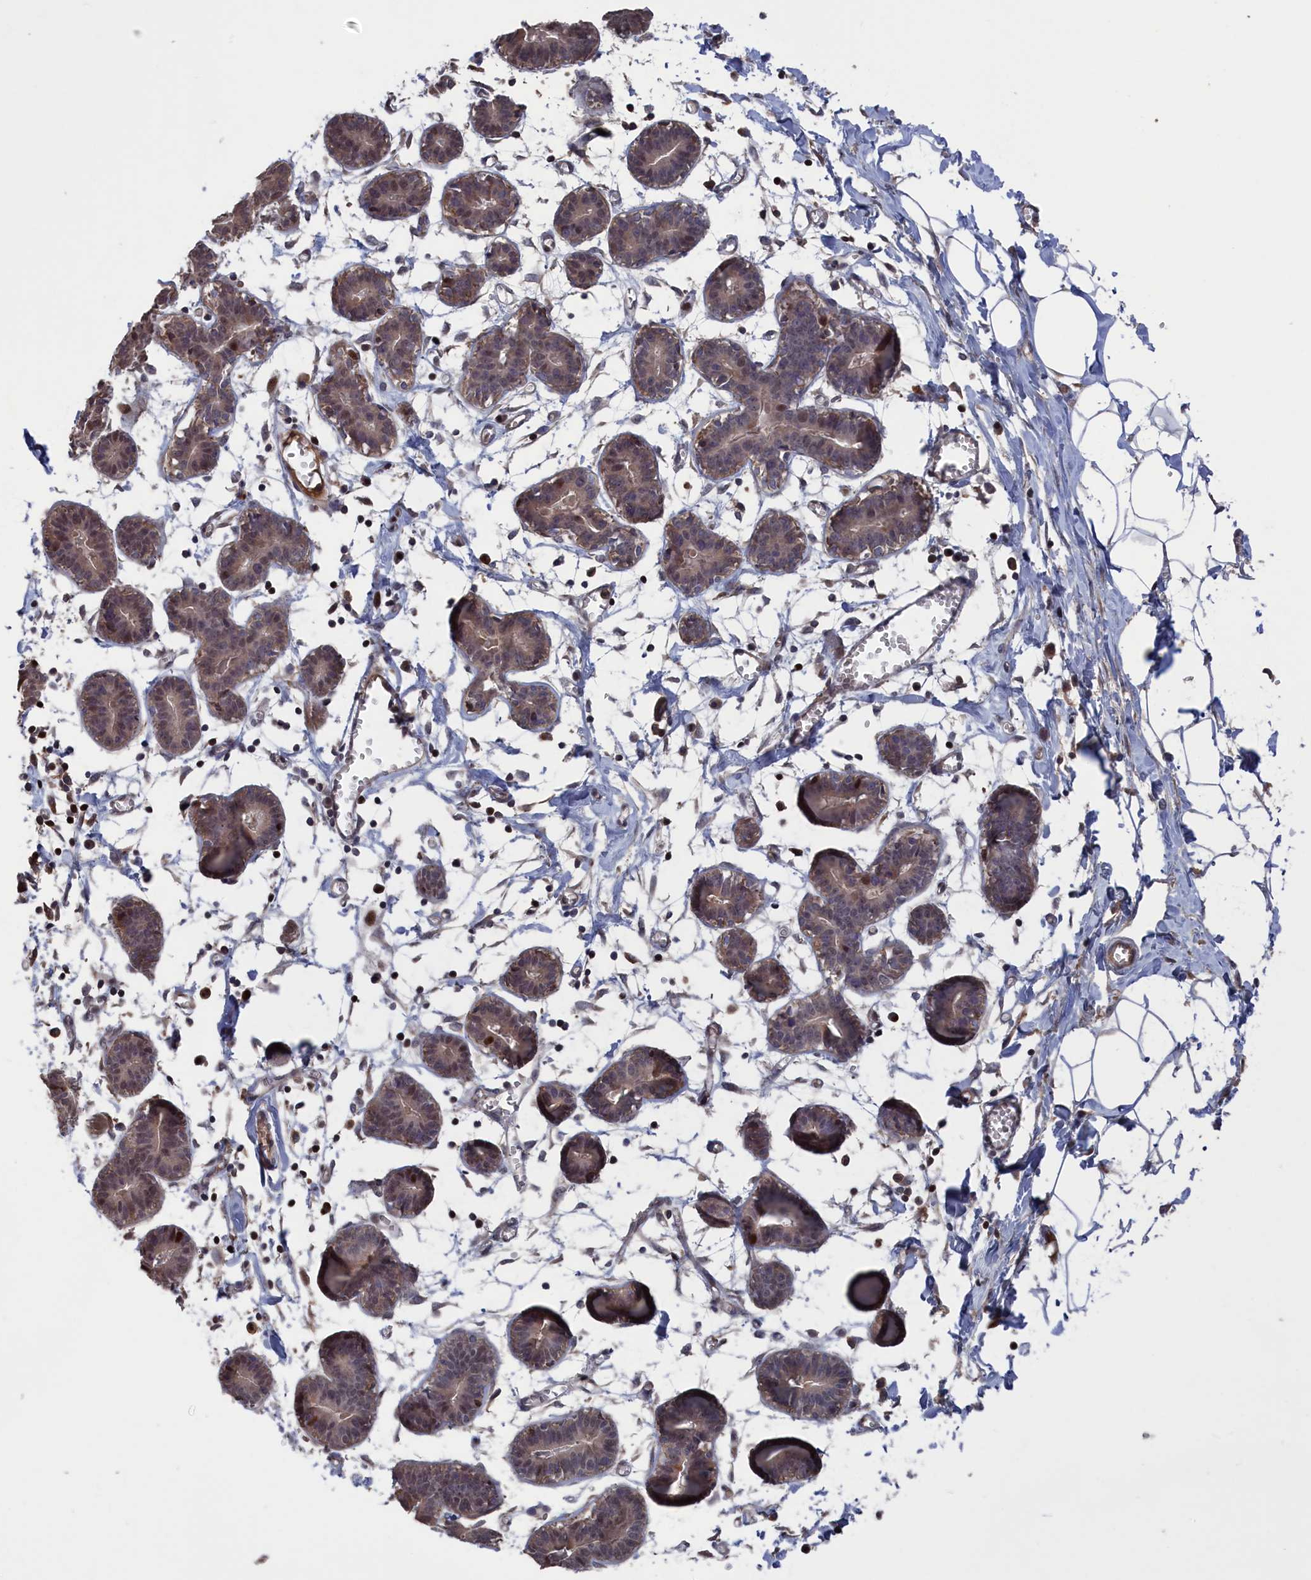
{"staining": {"intensity": "moderate", "quantity": ">75%", "location": "cytoplasmic/membranous"}, "tissue": "breast", "cell_type": "Adipocytes", "image_type": "normal", "snomed": [{"axis": "morphology", "description": "Normal tissue, NOS"}, {"axis": "topography", "description": "Breast"}], "caption": "Breast stained for a protein exhibits moderate cytoplasmic/membranous positivity in adipocytes. Immunohistochemistry stains the protein in brown and the nuclei are stained blue.", "gene": "PLA2G15", "patient": {"sex": "female", "age": 27}}